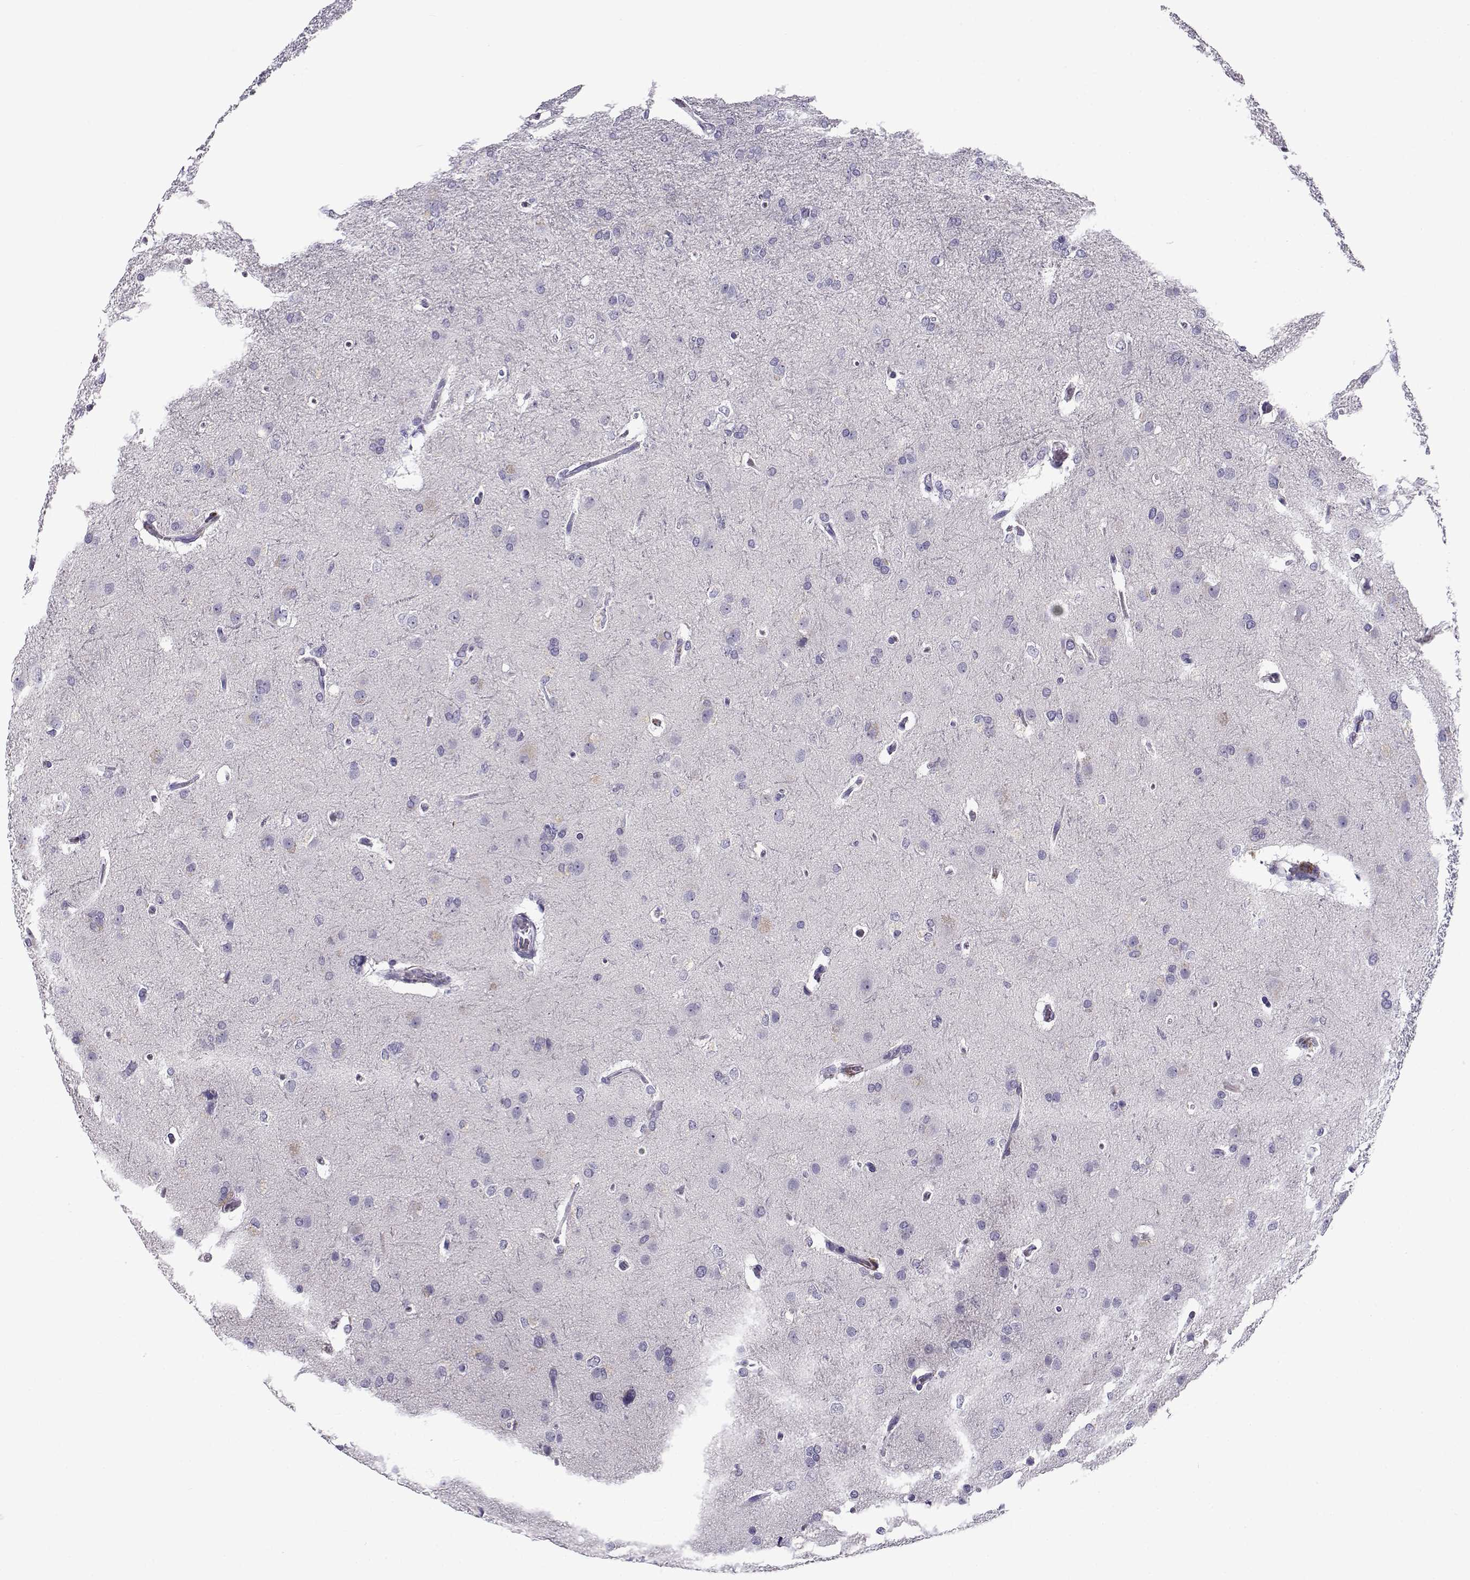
{"staining": {"intensity": "negative", "quantity": "none", "location": "none"}, "tissue": "glioma", "cell_type": "Tumor cells", "image_type": "cancer", "snomed": [{"axis": "morphology", "description": "Glioma, malignant, High grade"}, {"axis": "topography", "description": "Brain"}], "caption": "High magnification brightfield microscopy of glioma stained with DAB (brown) and counterstained with hematoxylin (blue): tumor cells show no significant positivity.", "gene": "FAM166A", "patient": {"sex": "male", "age": 68}}